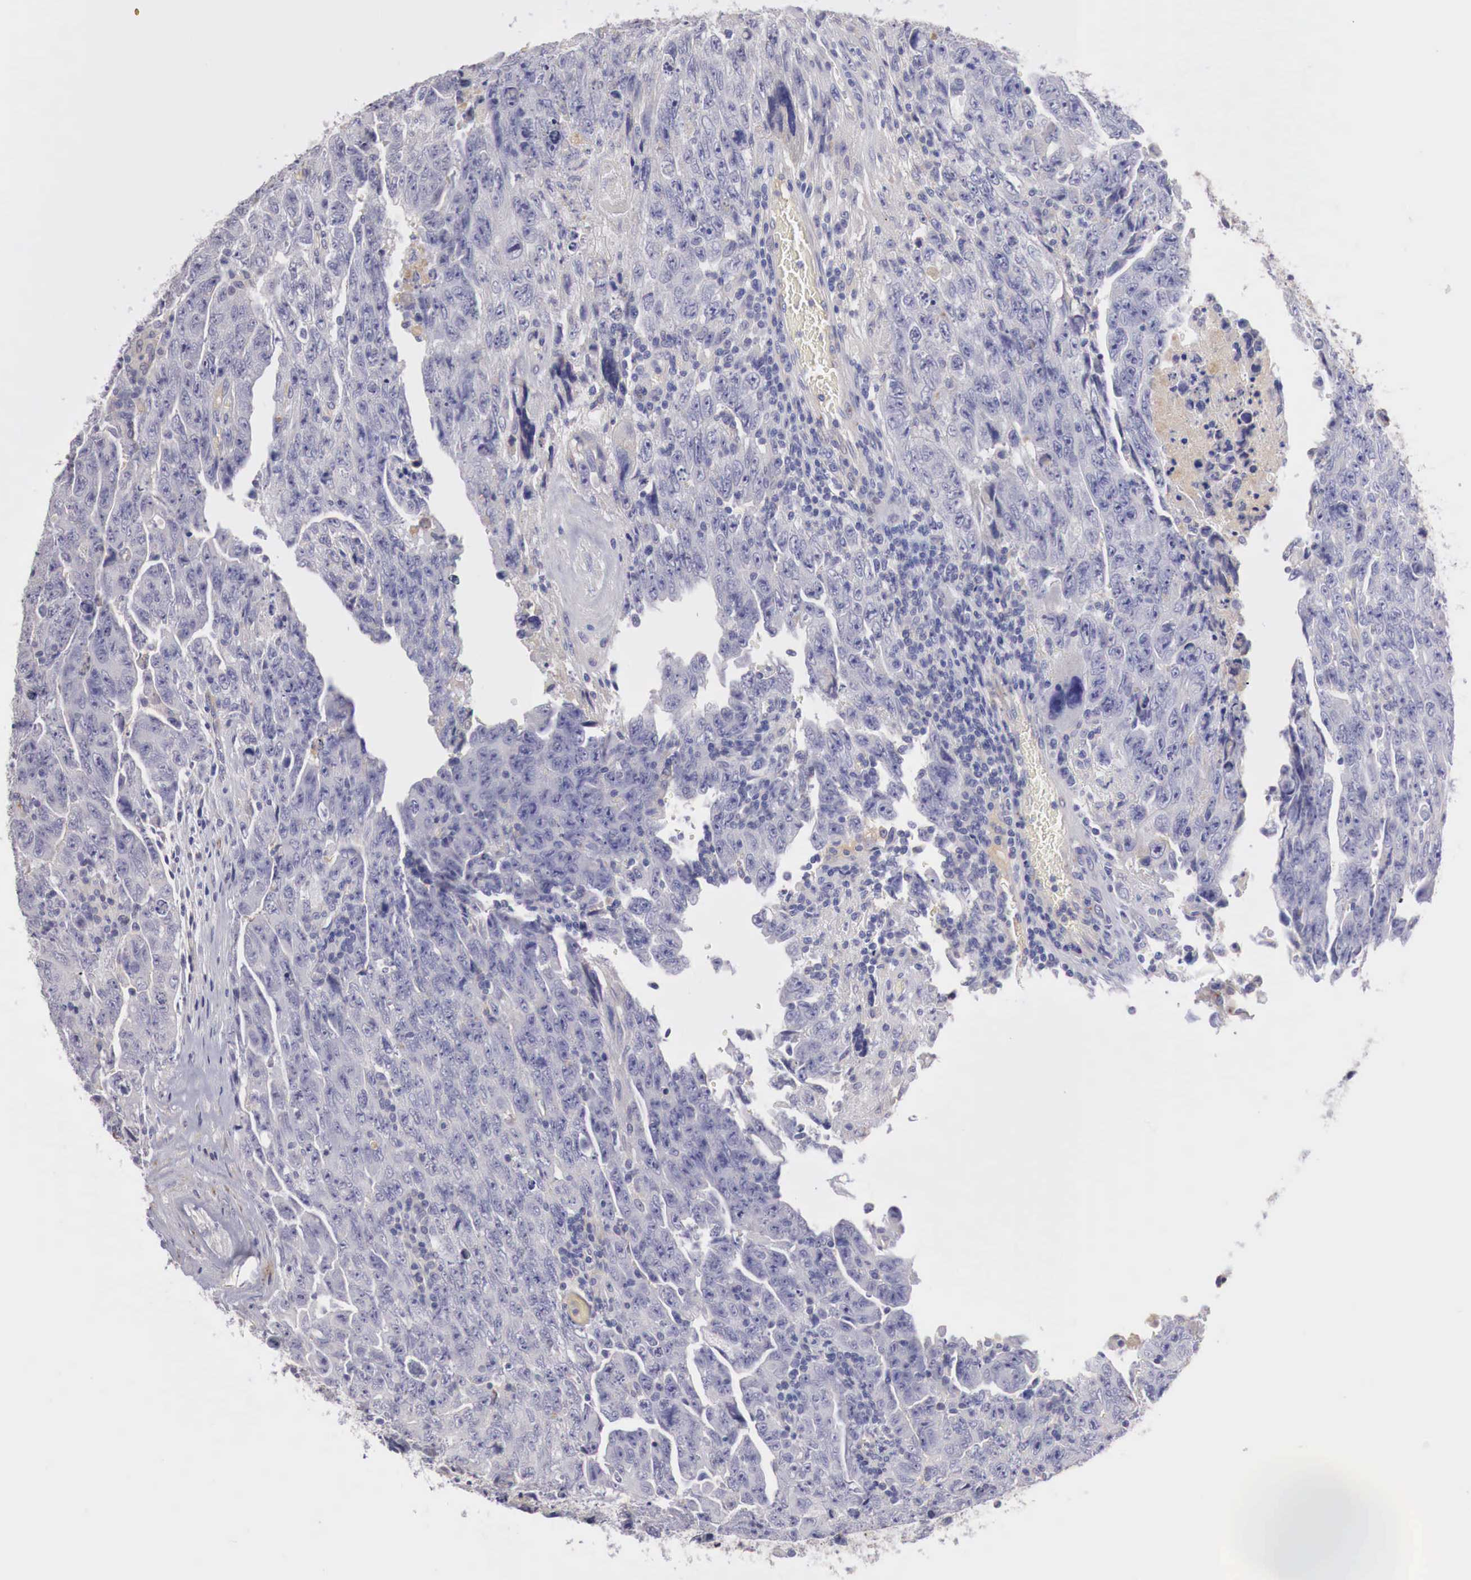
{"staining": {"intensity": "negative", "quantity": "none", "location": "none"}, "tissue": "testis cancer", "cell_type": "Tumor cells", "image_type": "cancer", "snomed": [{"axis": "morphology", "description": "Carcinoma, Embryonal, NOS"}, {"axis": "topography", "description": "Testis"}], "caption": "Embryonal carcinoma (testis) was stained to show a protein in brown. There is no significant positivity in tumor cells. (DAB (3,3'-diaminobenzidine) immunohistochemistry (IHC) with hematoxylin counter stain).", "gene": "KLHDC7B", "patient": {"sex": "male", "age": 28}}